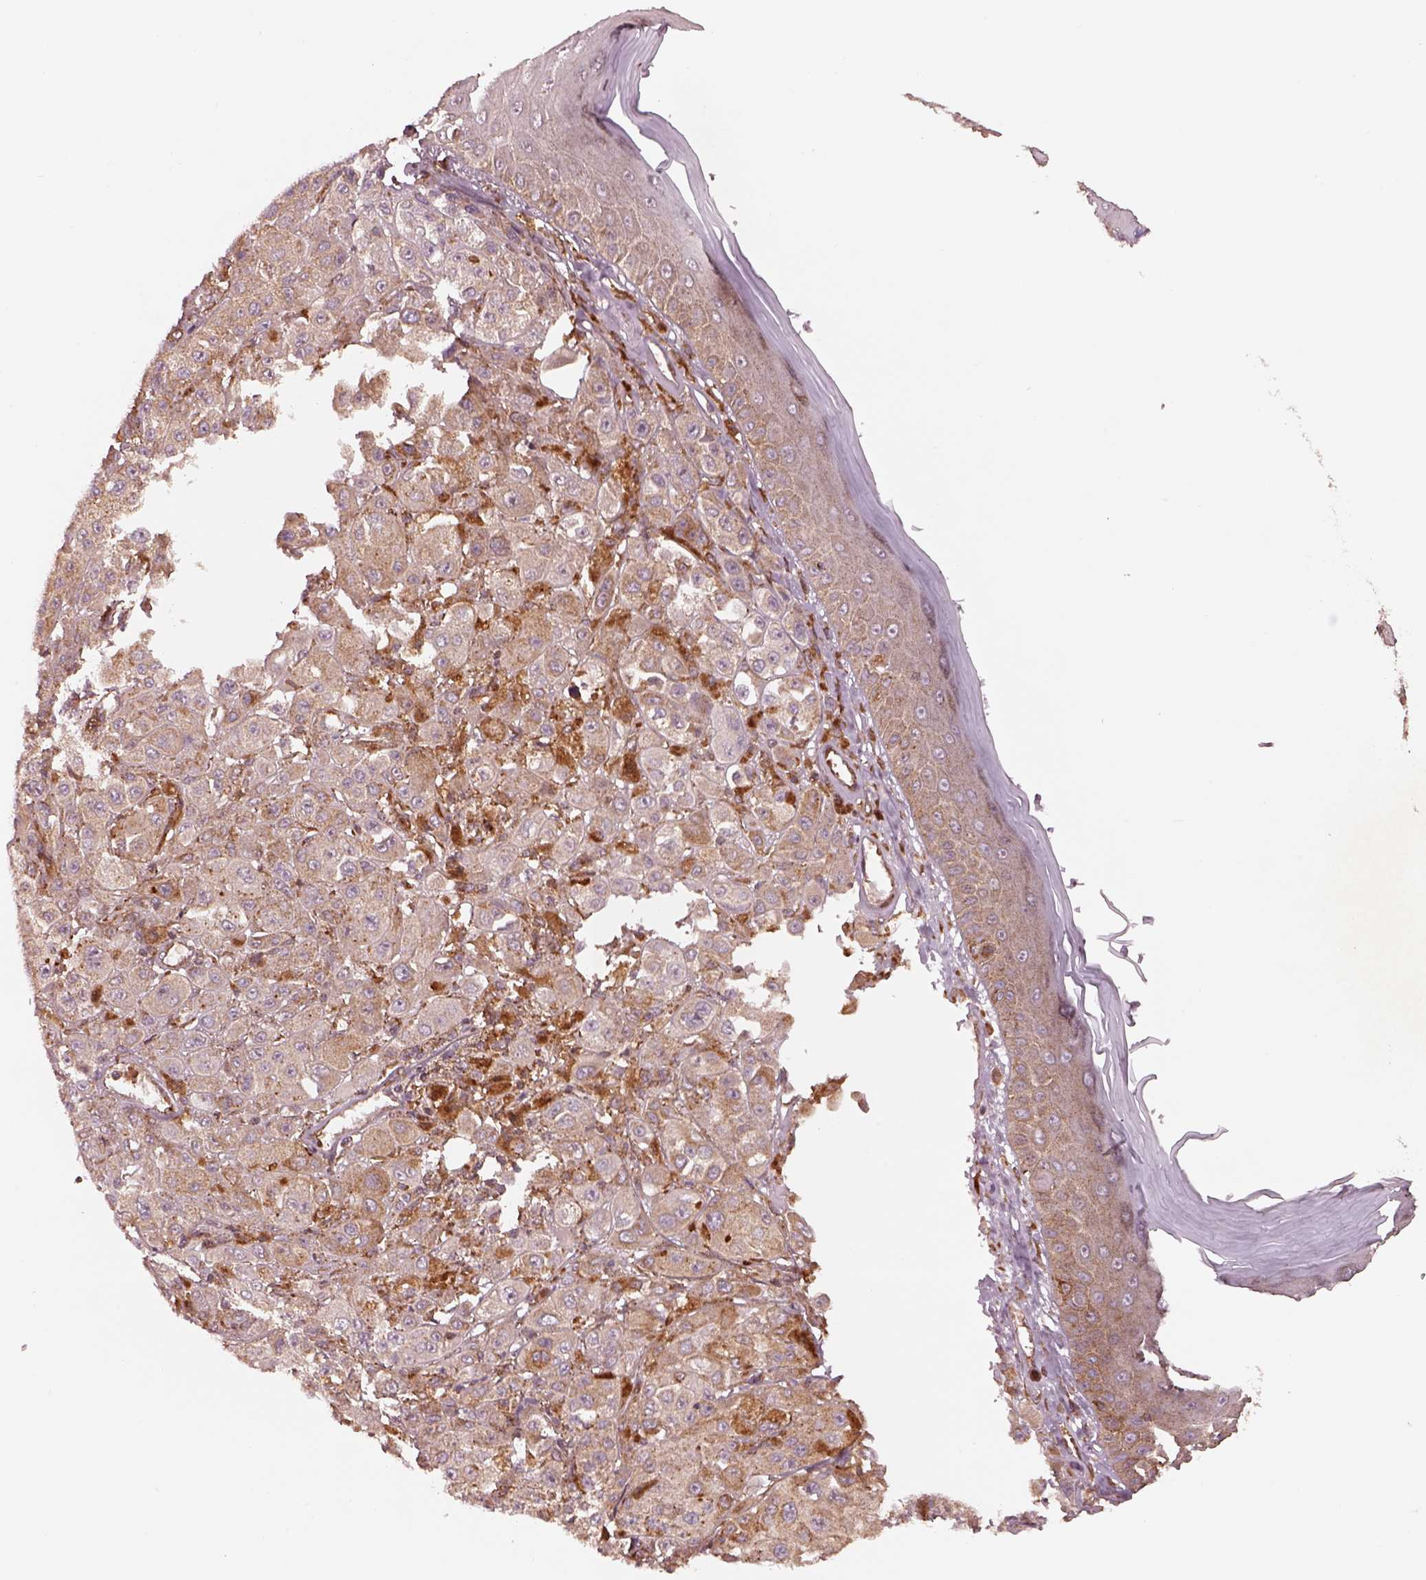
{"staining": {"intensity": "strong", "quantity": "<25%", "location": "cytoplasmic/membranous"}, "tissue": "melanoma", "cell_type": "Tumor cells", "image_type": "cancer", "snomed": [{"axis": "morphology", "description": "Malignant melanoma, NOS"}, {"axis": "topography", "description": "Skin"}], "caption": "This photomicrograph reveals malignant melanoma stained with immunohistochemistry (IHC) to label a protein in brown. The cytoplasmic/membranous of tumor cells show strong positivity for the protein. Nuclei are counter-stained blue.", "gene": "WASHC2A", "patient": {"sex": "male", "age": 67}}